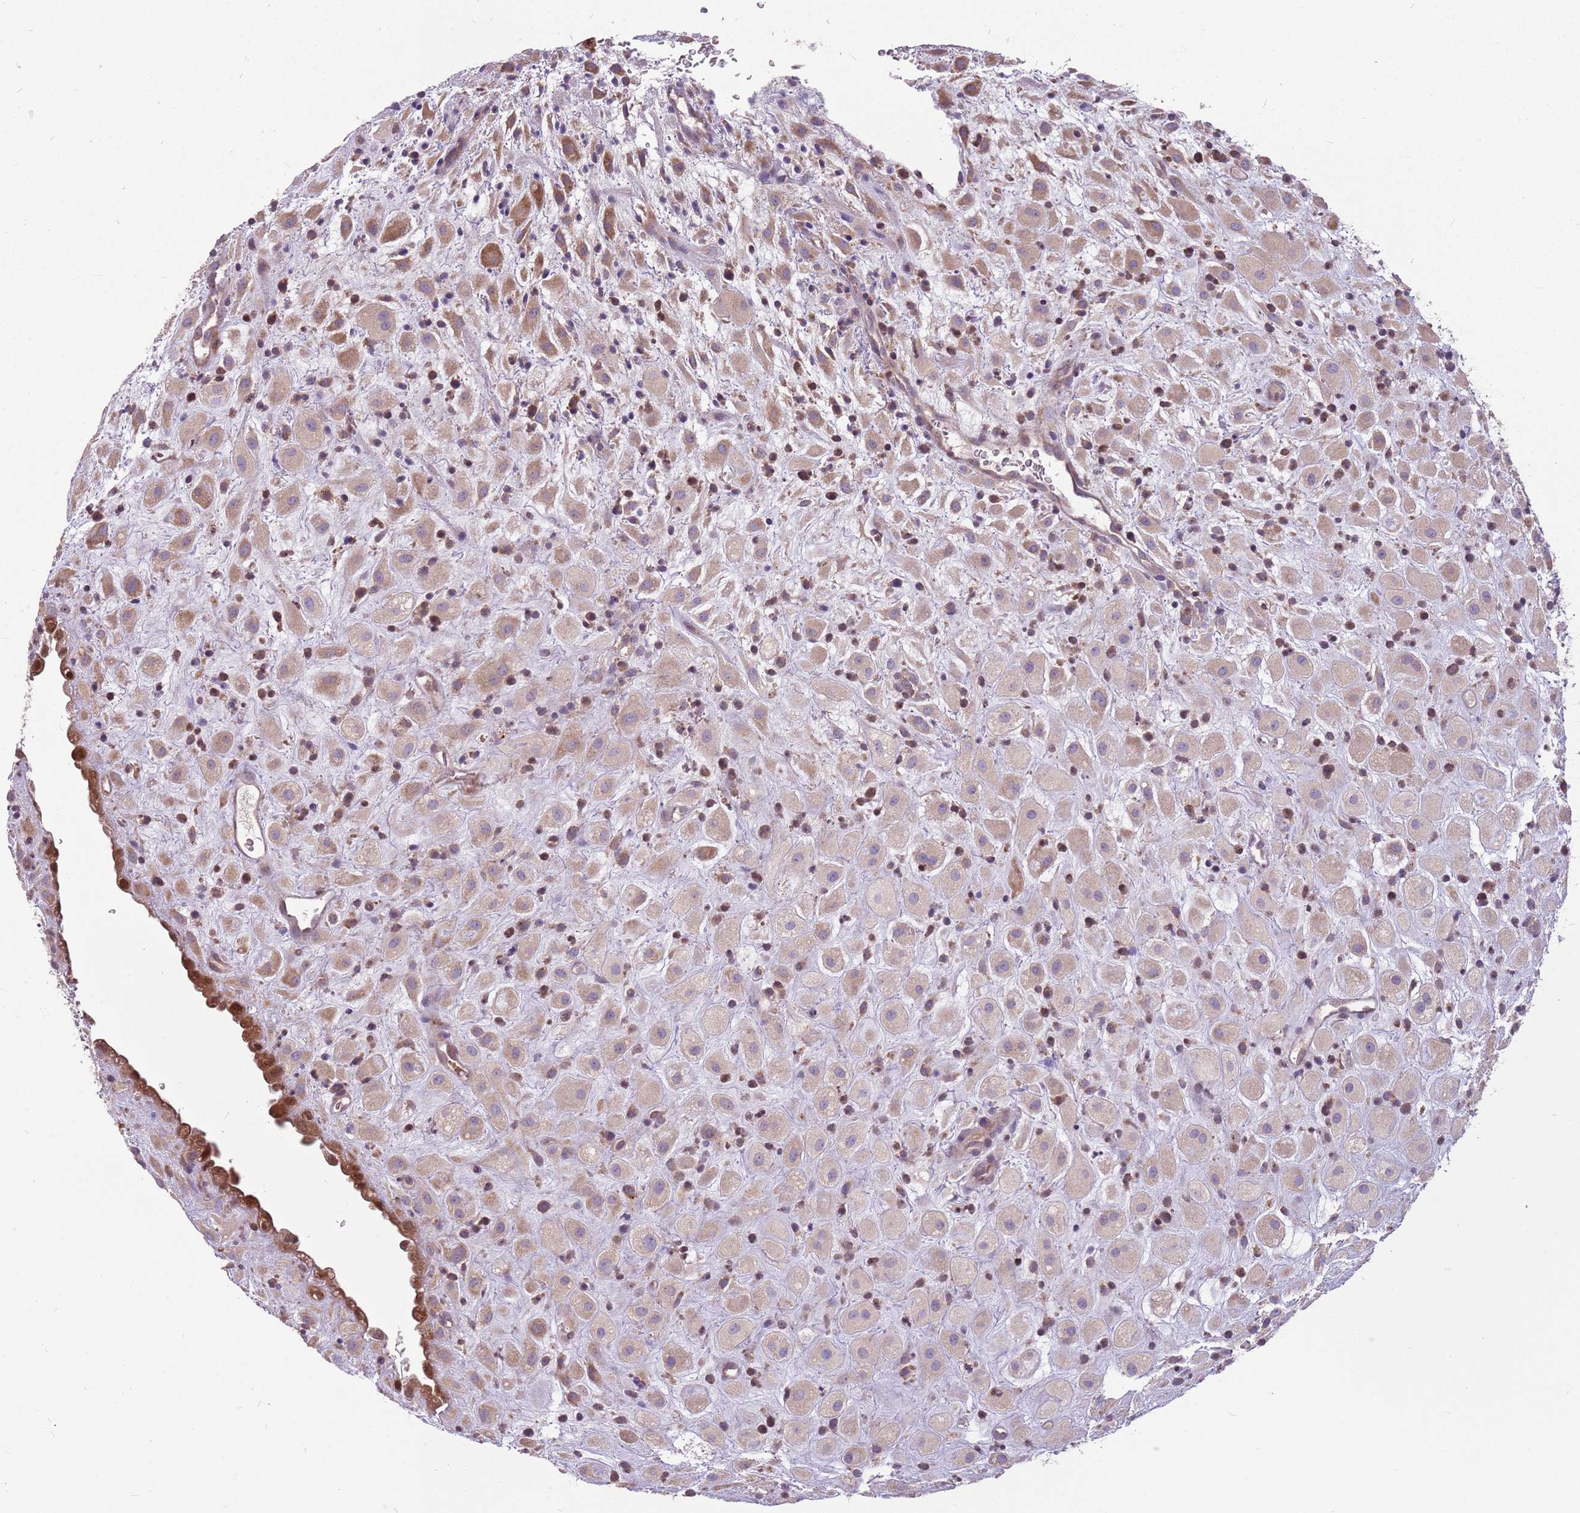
{"staining": {"intensity": "weak", "quantity": "25%-75%", "location": "cytoplasmic/membranous"}, "tissue": "placenta", "cell_type": "Decidual cells", "image_type": "normal", "snomed": [{"axis": "morphology", "description": "Normal tissue, NOS"}, {"axis": "topography", "description": "Placenta"}], "caption": "Immunohistochemical staining of normal placenta exhibits low levels of weak cytoplasmic/membranous expression in approximately 25%-75% of decidual cells. The protein of interest is shown in brown color, while the nuclei are stained blue.", "gene": "PPP1R27", "patient": {"sex": "female", "age": 35}}